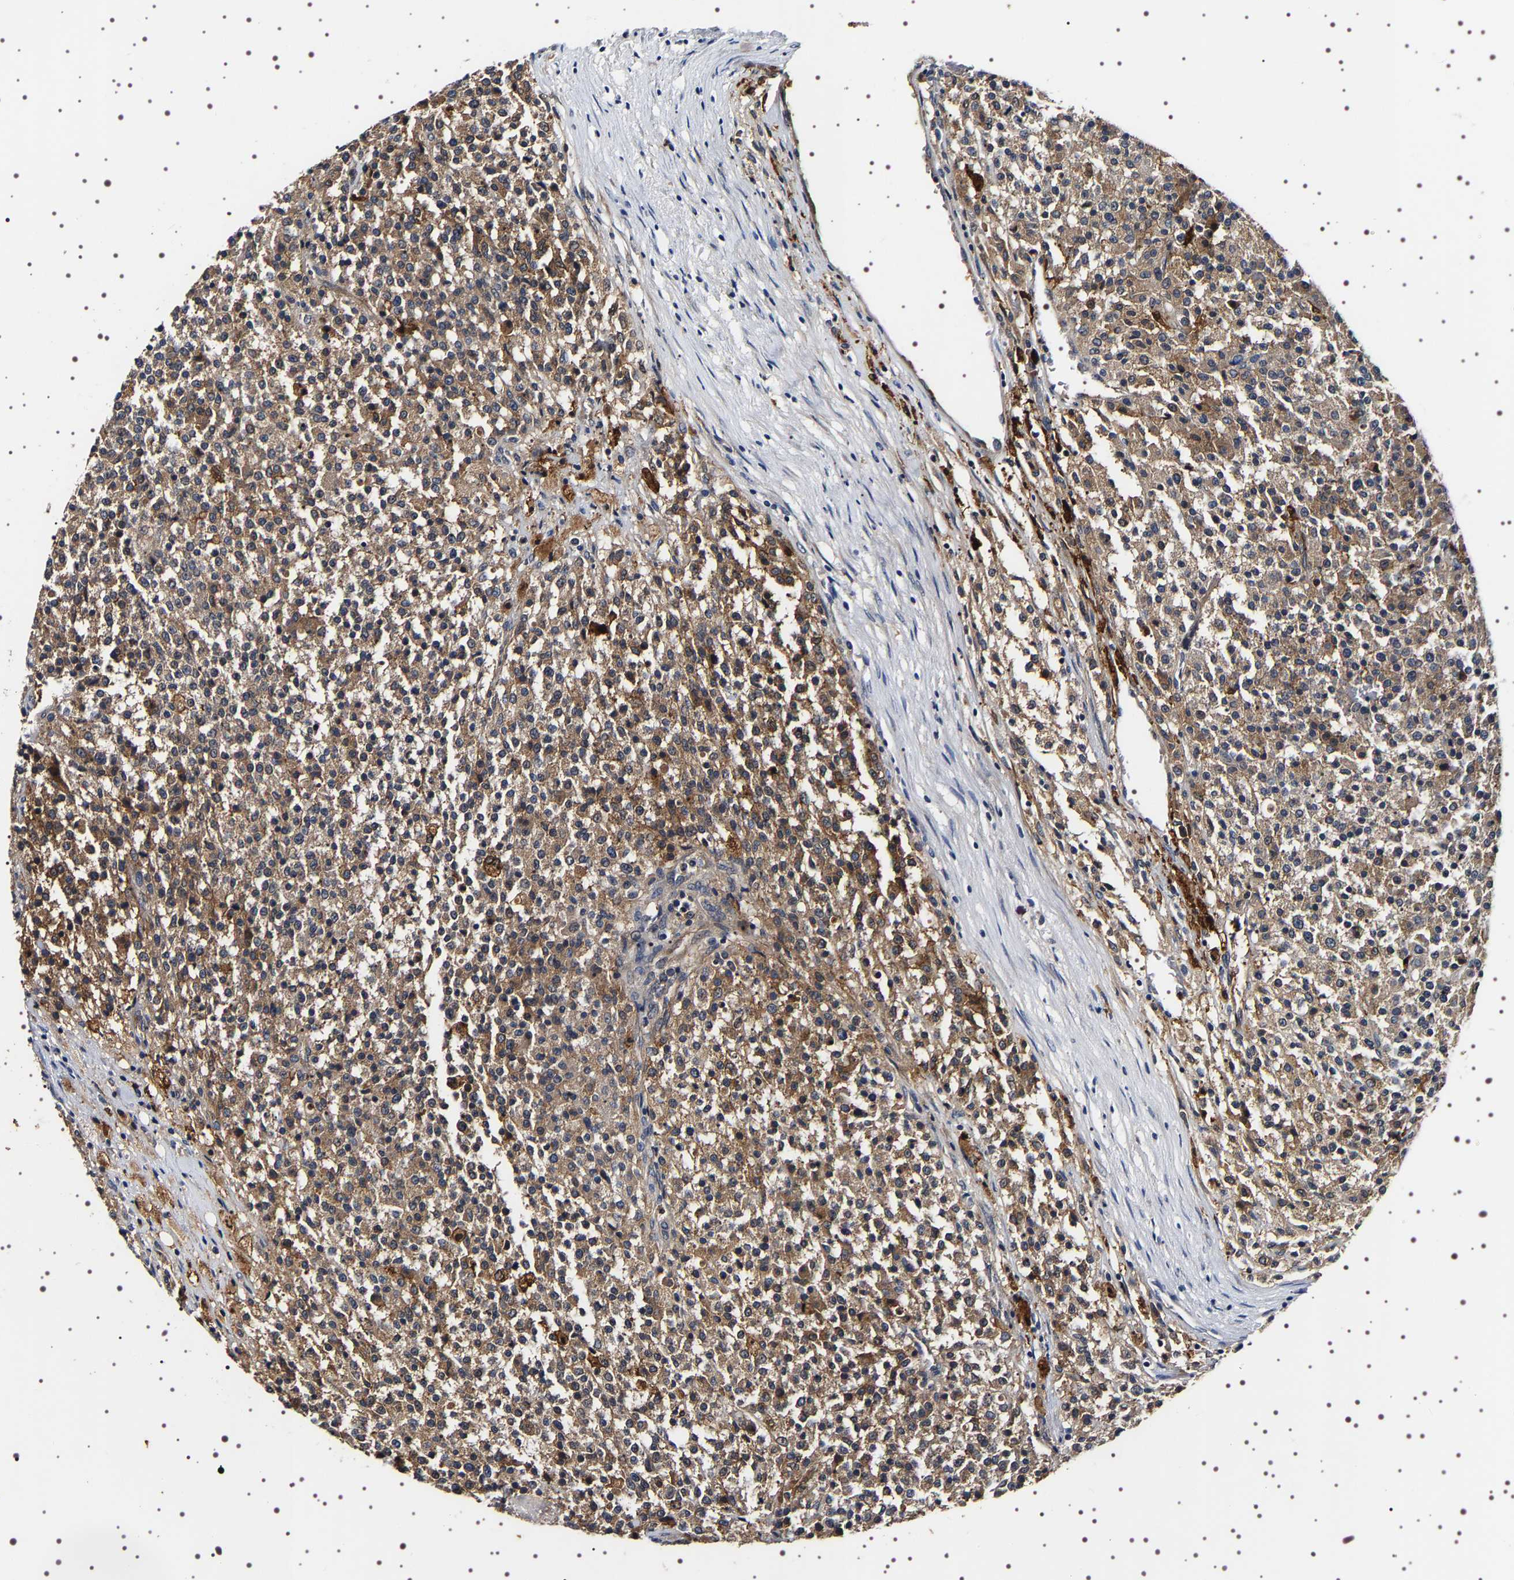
{"staining": {"intensity": "moderate", "quantity": ">75%", "location": "cytoplasmic/membranous"}, "tissue": "testis cancer", "cell_type": "Tumor cells", "image_type": "cancer", "snomed": [{"axis": "morphology", "description": "Seminoma, NOS"}, {"axis": "topography", "description": "Testis"}], "caption": "Testis seminoma stained with a protein marker exhibits moderate staining in tumor cells.", "gene": "ALPL", "patient": {"sex": "male", "age": 59}}